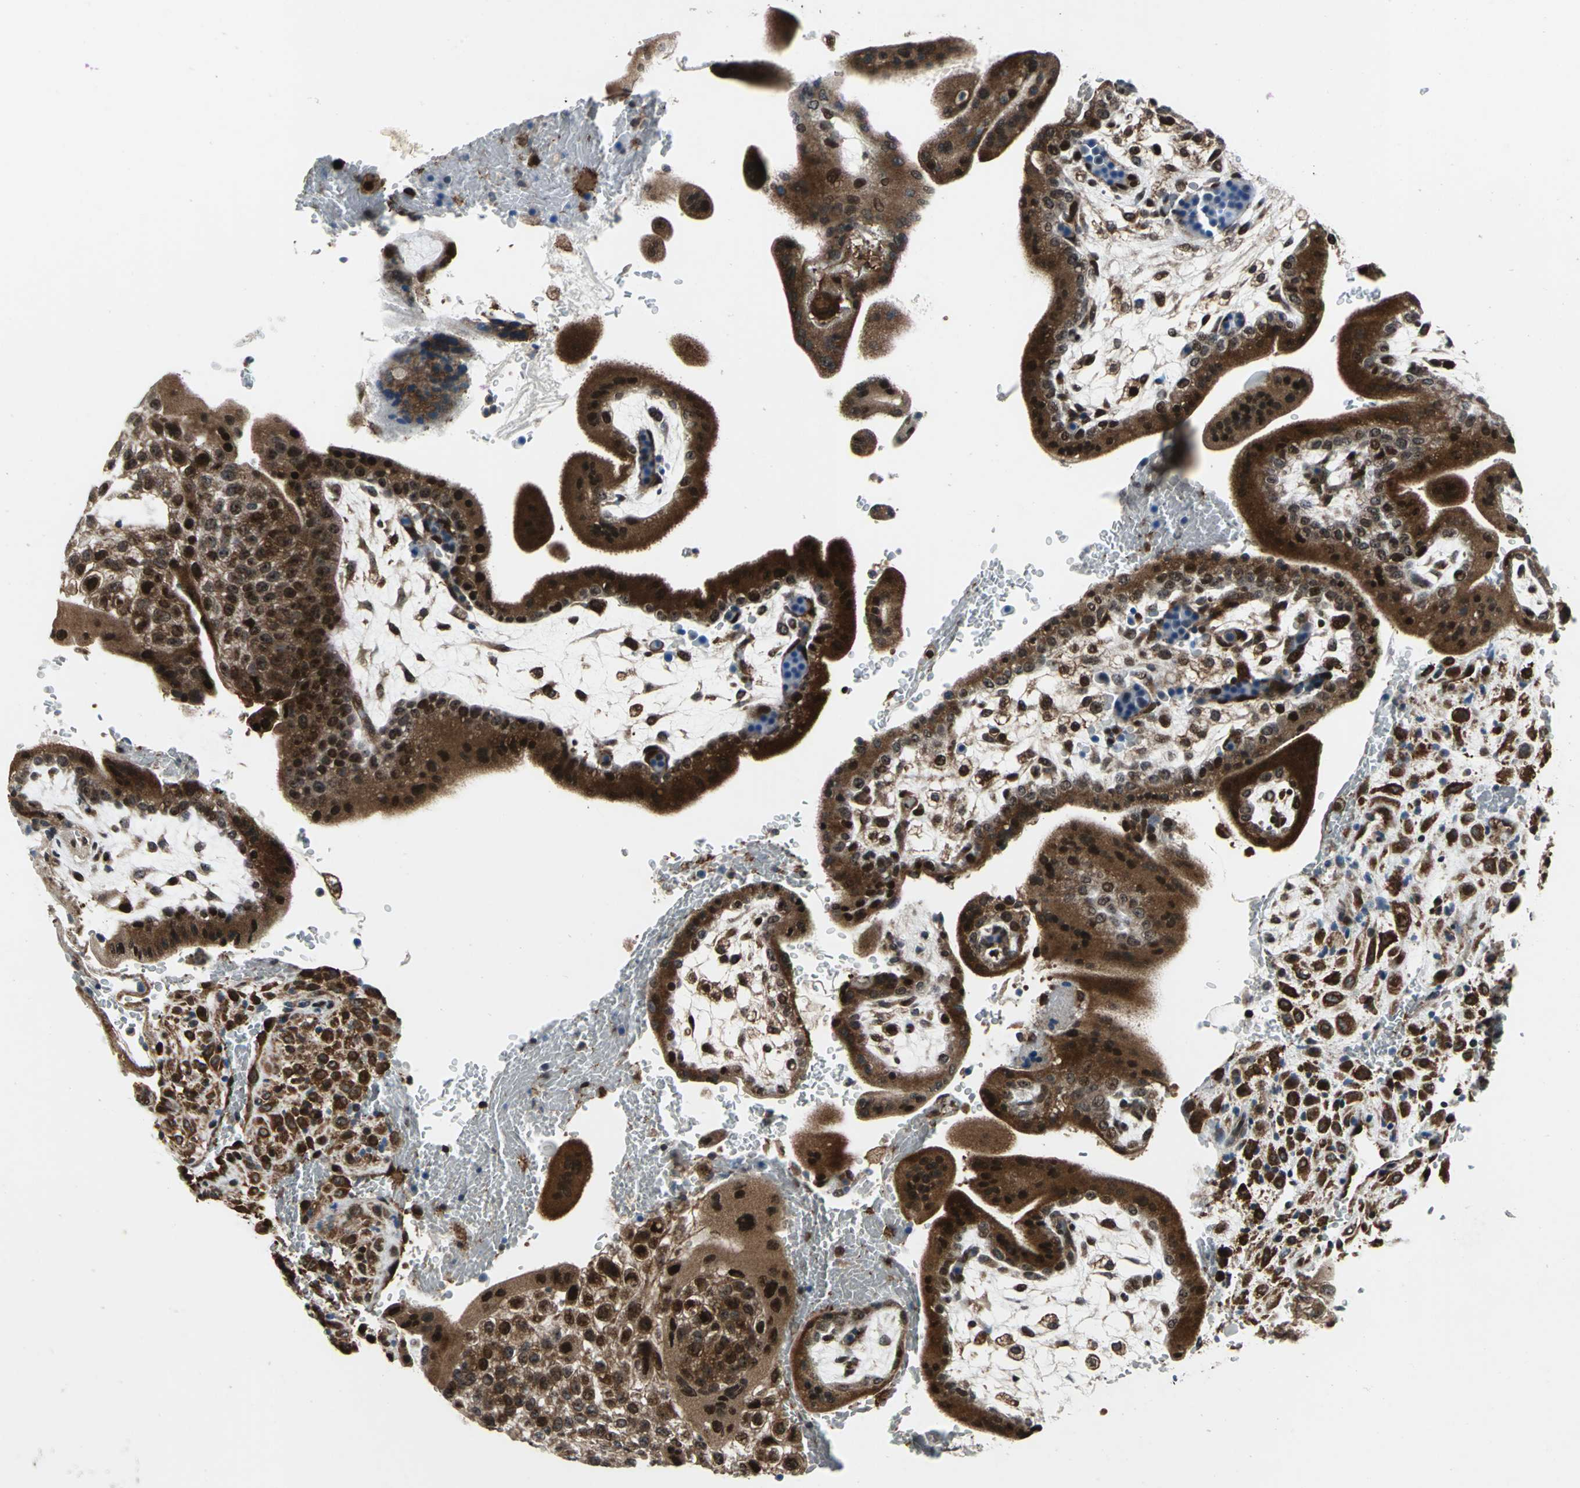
{"staining": {"intensity": "strong", "quantity": ">75%", "location": "cytoplasmic/membranous"}, "tissue": "placenta", "cell_type": "Decidual cells", "image_type": "normal", "snomed": [{"axis": "morphology", "description": "Normal tissue, NOS"}, {"axis": "topography", "description": "Placenta"}], "caption": "Protein staining demonstrates strong cytoplasmic/membranous expression in about >75% of decidual cells in unremarkable placenta. Immunohistochemistry (ihc) stains the protein of interest in brown and the nuclei are stained blue.", "gene": "AATF", "patient": {"sex": "female", "age": 35}}